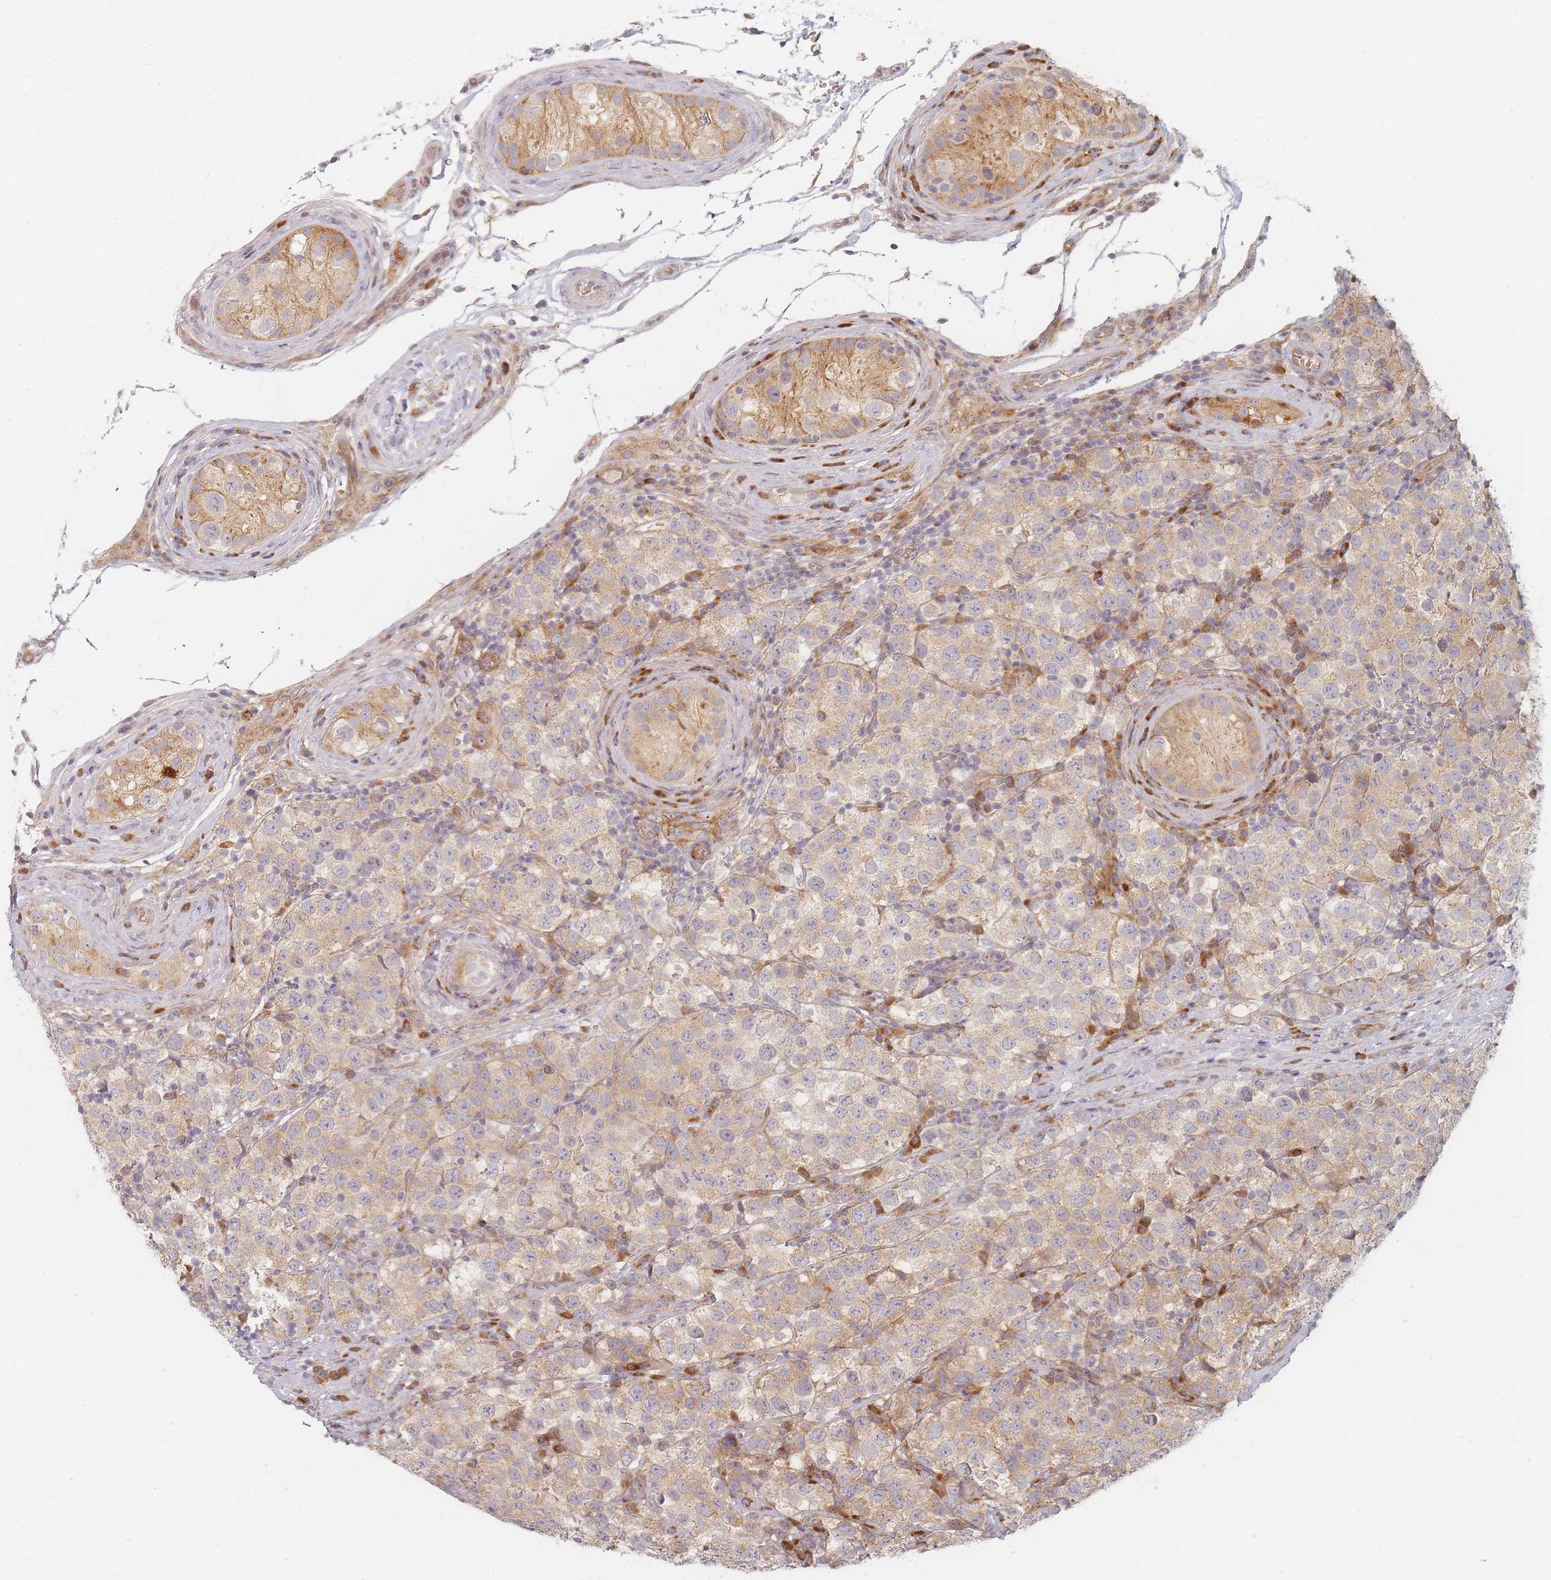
{"staining": {"intensity": "weak", "quantity": ">75%", "location": "cytoplasmic/membranous"}, "tissue": "testis cancer", "cell_type": "Tumor cells", "image_type": "cancer", "snomed": [{"axis": "morphology", "description": "Seminoma, NOS"}, {"axis": "topography", "description": "Testis"}], "caption": "A high-resolution image shows IHC staining of testis cancer, which reveals weak cytoplasmic/membranous staining in about >75% of tumor cells. (DAB (3,3'-diaminobenzidine) IHC with brightfield microscopy, high magnification).", "gene": "ZKSCAN7", "patient": {"sex": "male", "age": 34}}